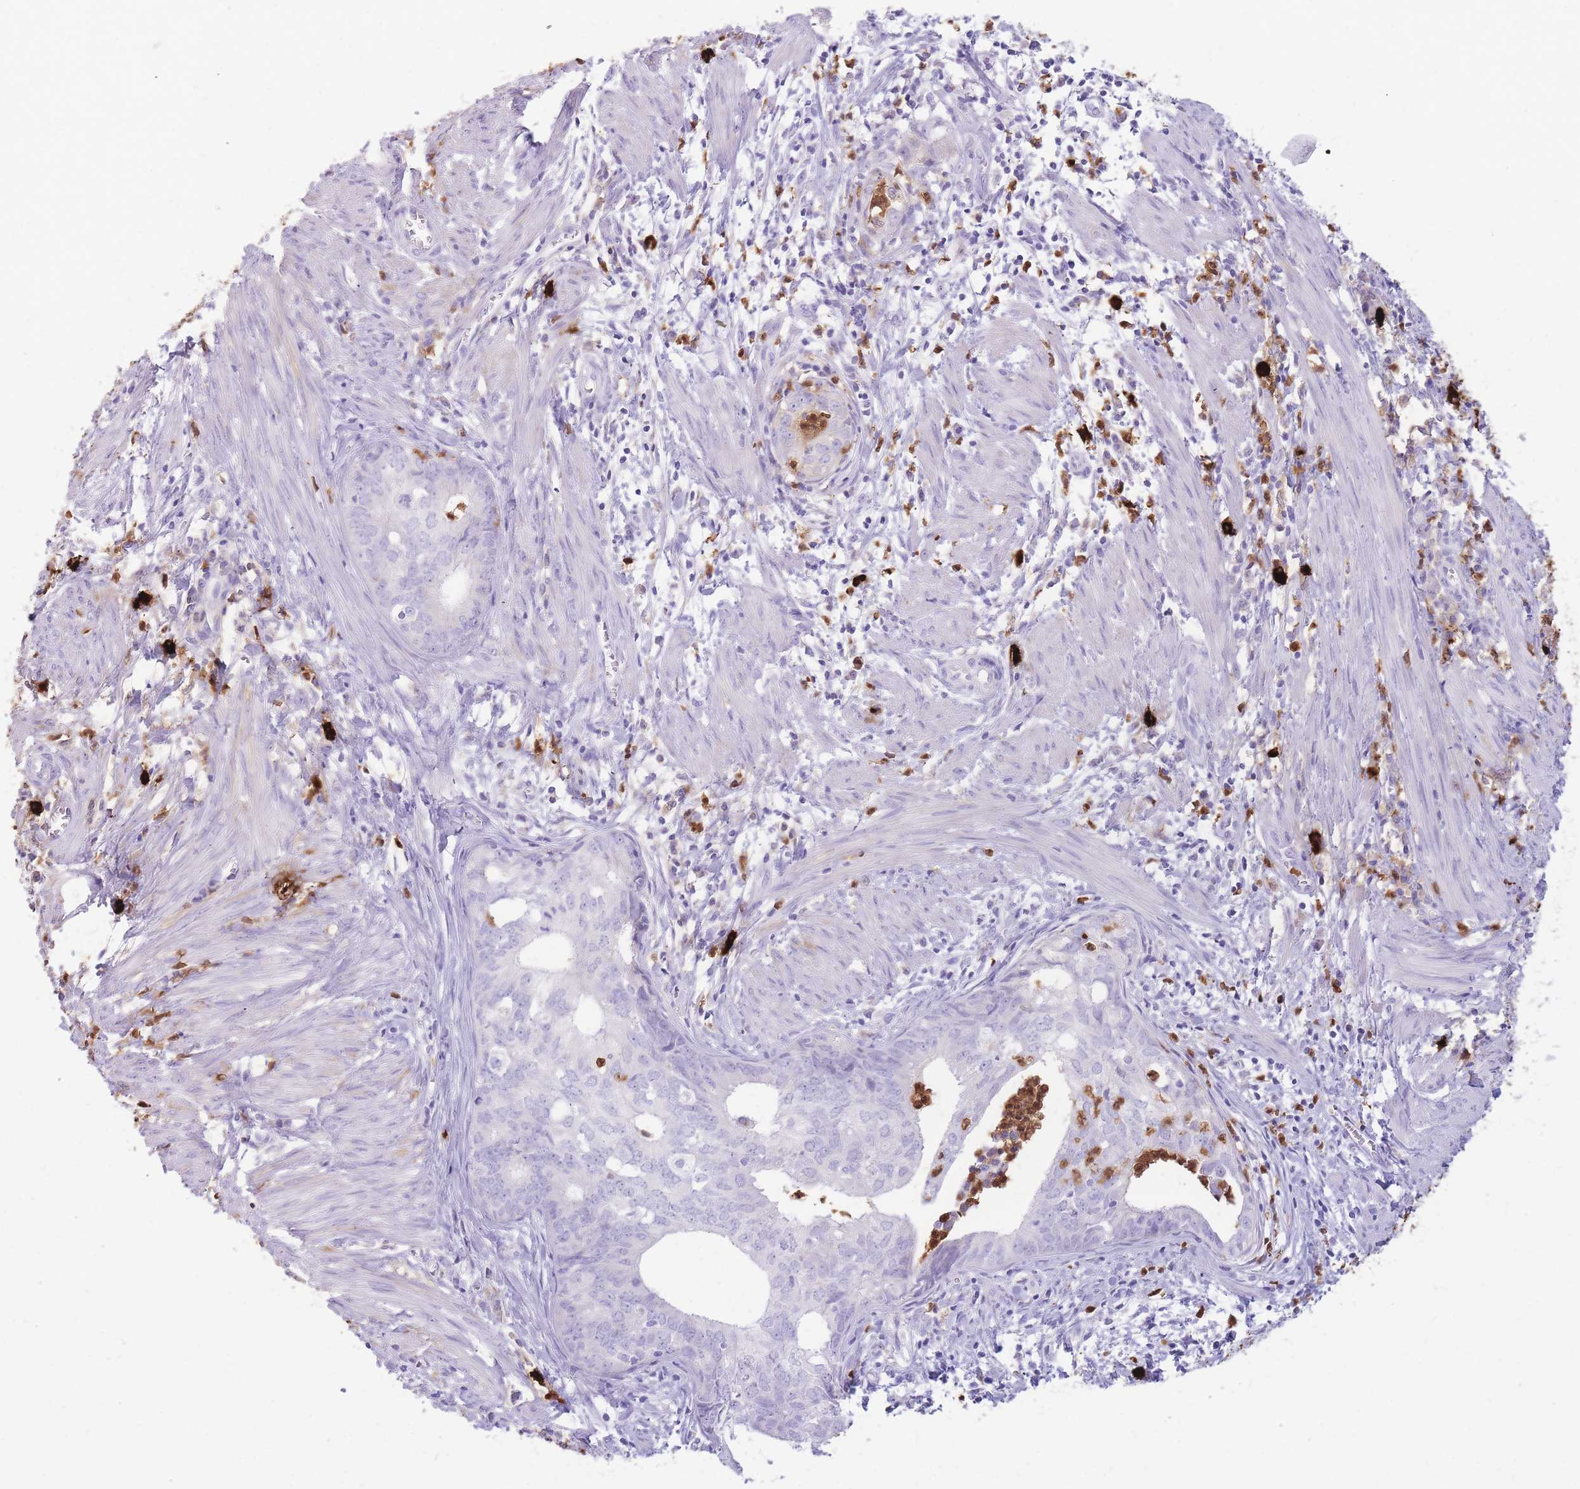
{"staining": {"intensity": "negative", "quantity": "none", "location": "none"}, "tissue": "endometrial cancer", "cell_type": "Tumor cells", "image_type": "cancer", "snomed": [{"axis": "morphology", "description": "Adenocarcinoma, NOS"}, {"axis": "topography", "description": "Endometrium"}], "caption": "This is an immunohistochemistry (IHC) histopathology image of endometrial adenocarcinoma. There is no expression in tumor cells.", "gene": "TPSAB1", "patient": {"sex": "female", "age": 68}}